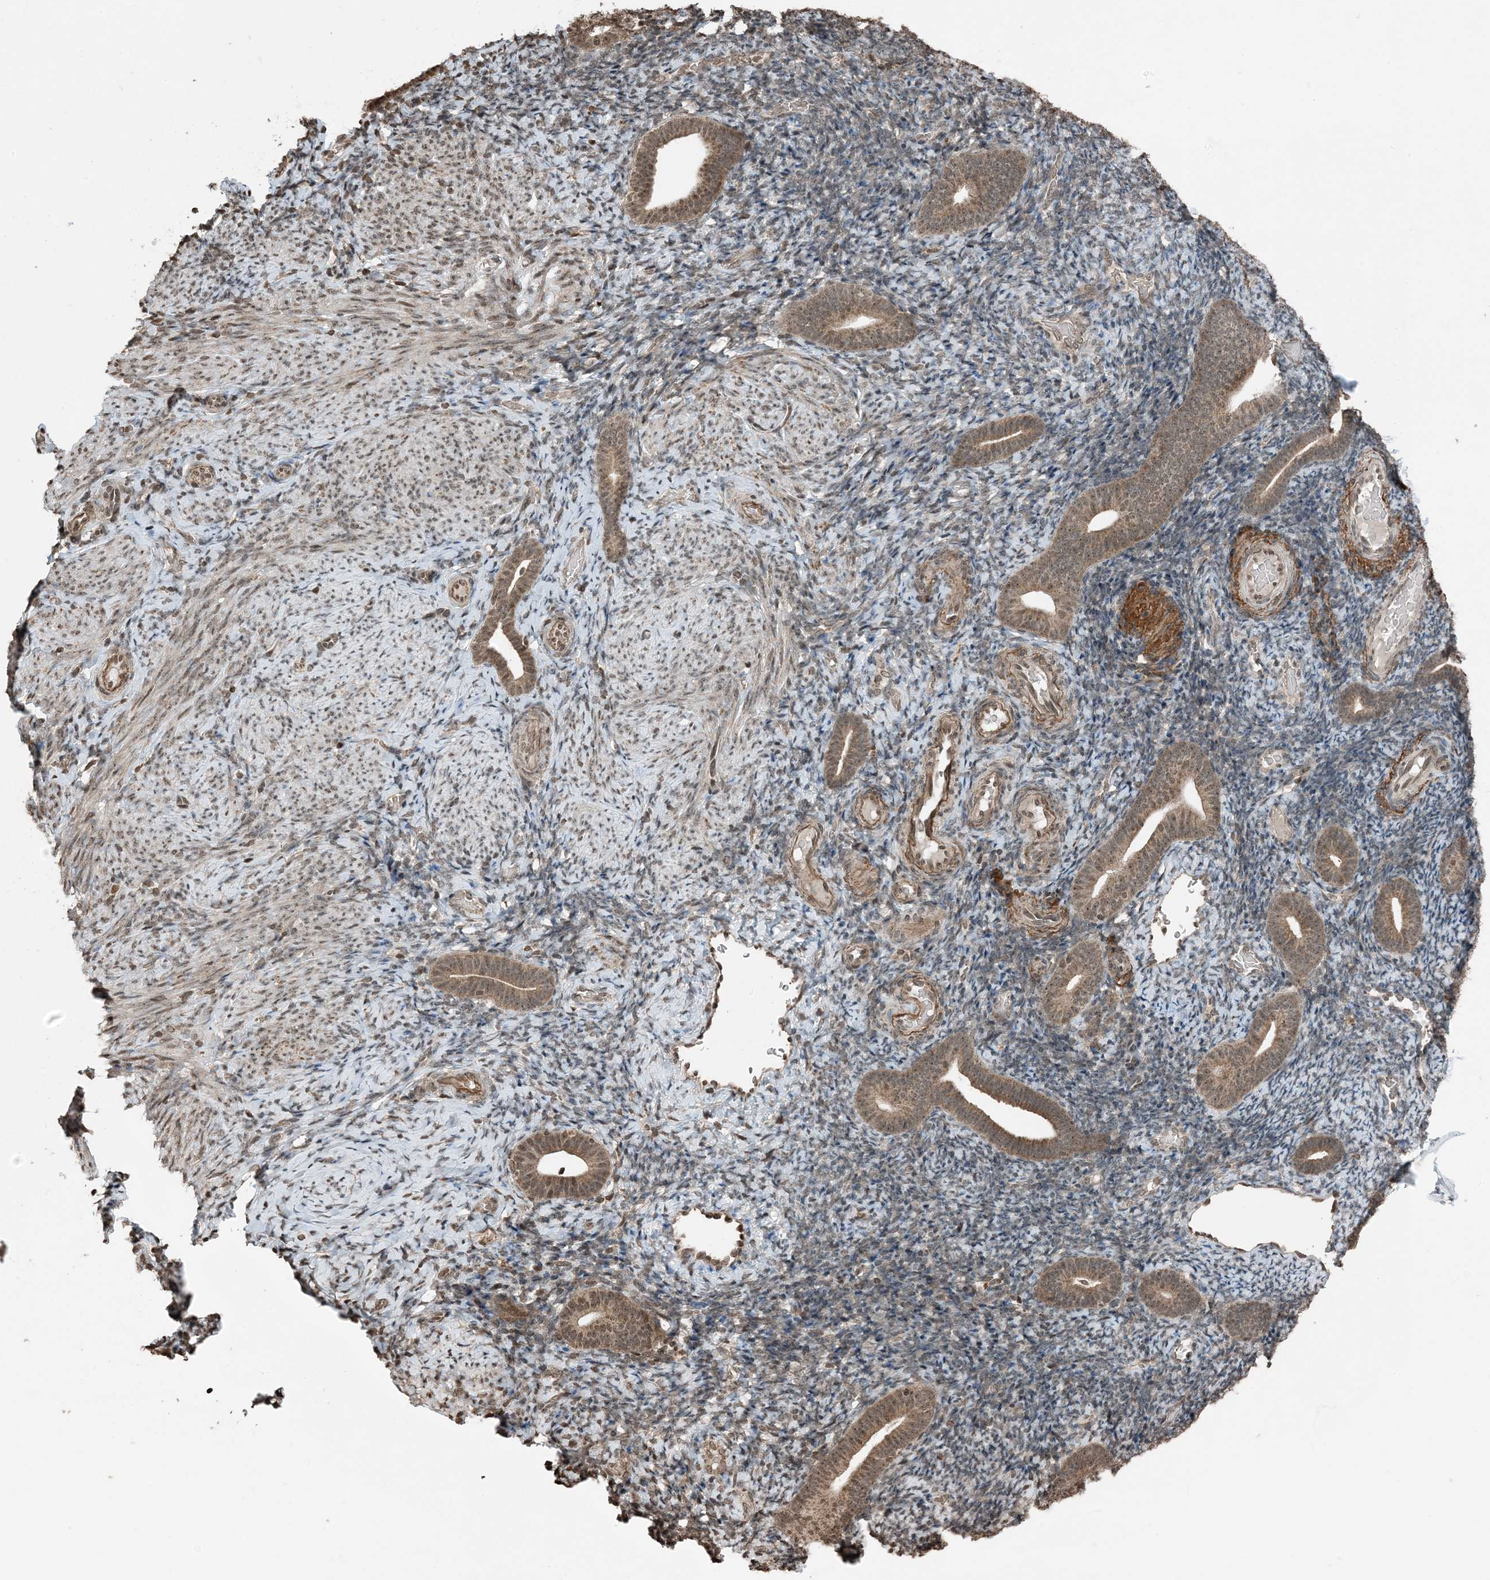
{"staining": {"intensity": "negative", "quantity": "none", "location": "none"}, "tissue": "endometrium", "cell_type": "Cells in endometrial stroma", "image_type": "normal", "snomed": [{"axis": "morphology", "description": "Normal tissue, NOS"}, {"axis": "topography", "description": "Endometrium"}], "caption": "An immunohistochemistry (IHC) photomicrograph of benign endometrium is shown. There is no staining in cells in endometrial stroma of endometrium. (DAB (3,3'-diaminobenzidine) IHC, high magnification).", "gene": "ZFAND2B", "patient": {"sex": "female", "age": 51}}